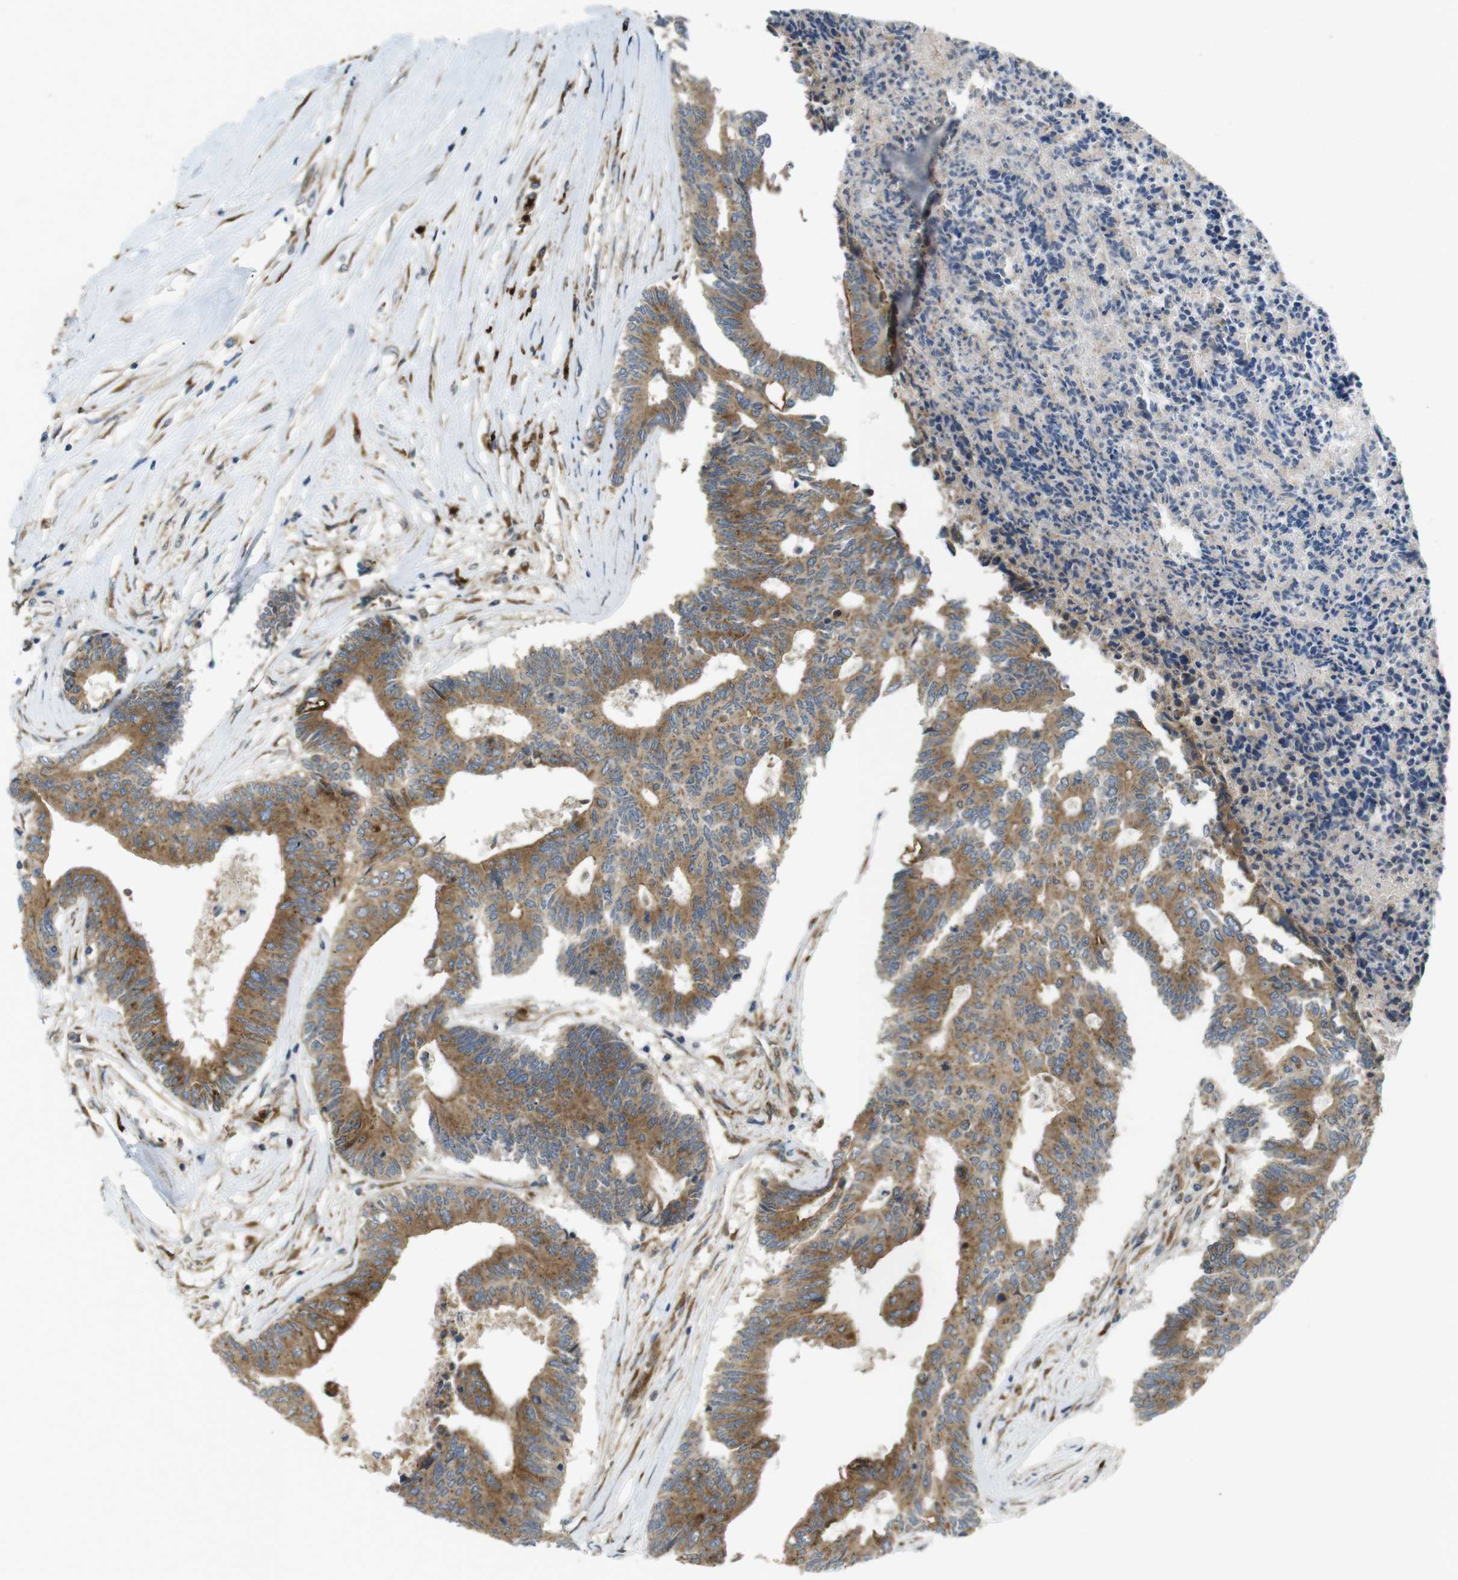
{"staining": {"intensity": "moderate", "quantity": ">75%", "location": "cytoplasmic/membranous"}, "tissue": "colorectal cancer", "cell_type": "Tumor cells", "image_type": "cancer", "snomed": [{"axis": "morphology", "description": "Adenocarcinoma, NOS"}, {"axis": "topography", "description": "Rectum"}], "caption": "Immunohistochemical staining of human adenocarcinoma (colorectal) shows medium levels of moderate cytoplasmic/membranous staining in approximately >75% of tumor cells.", "gene": "TMEM143", "patient": {"sex": "male", "age": 63}}